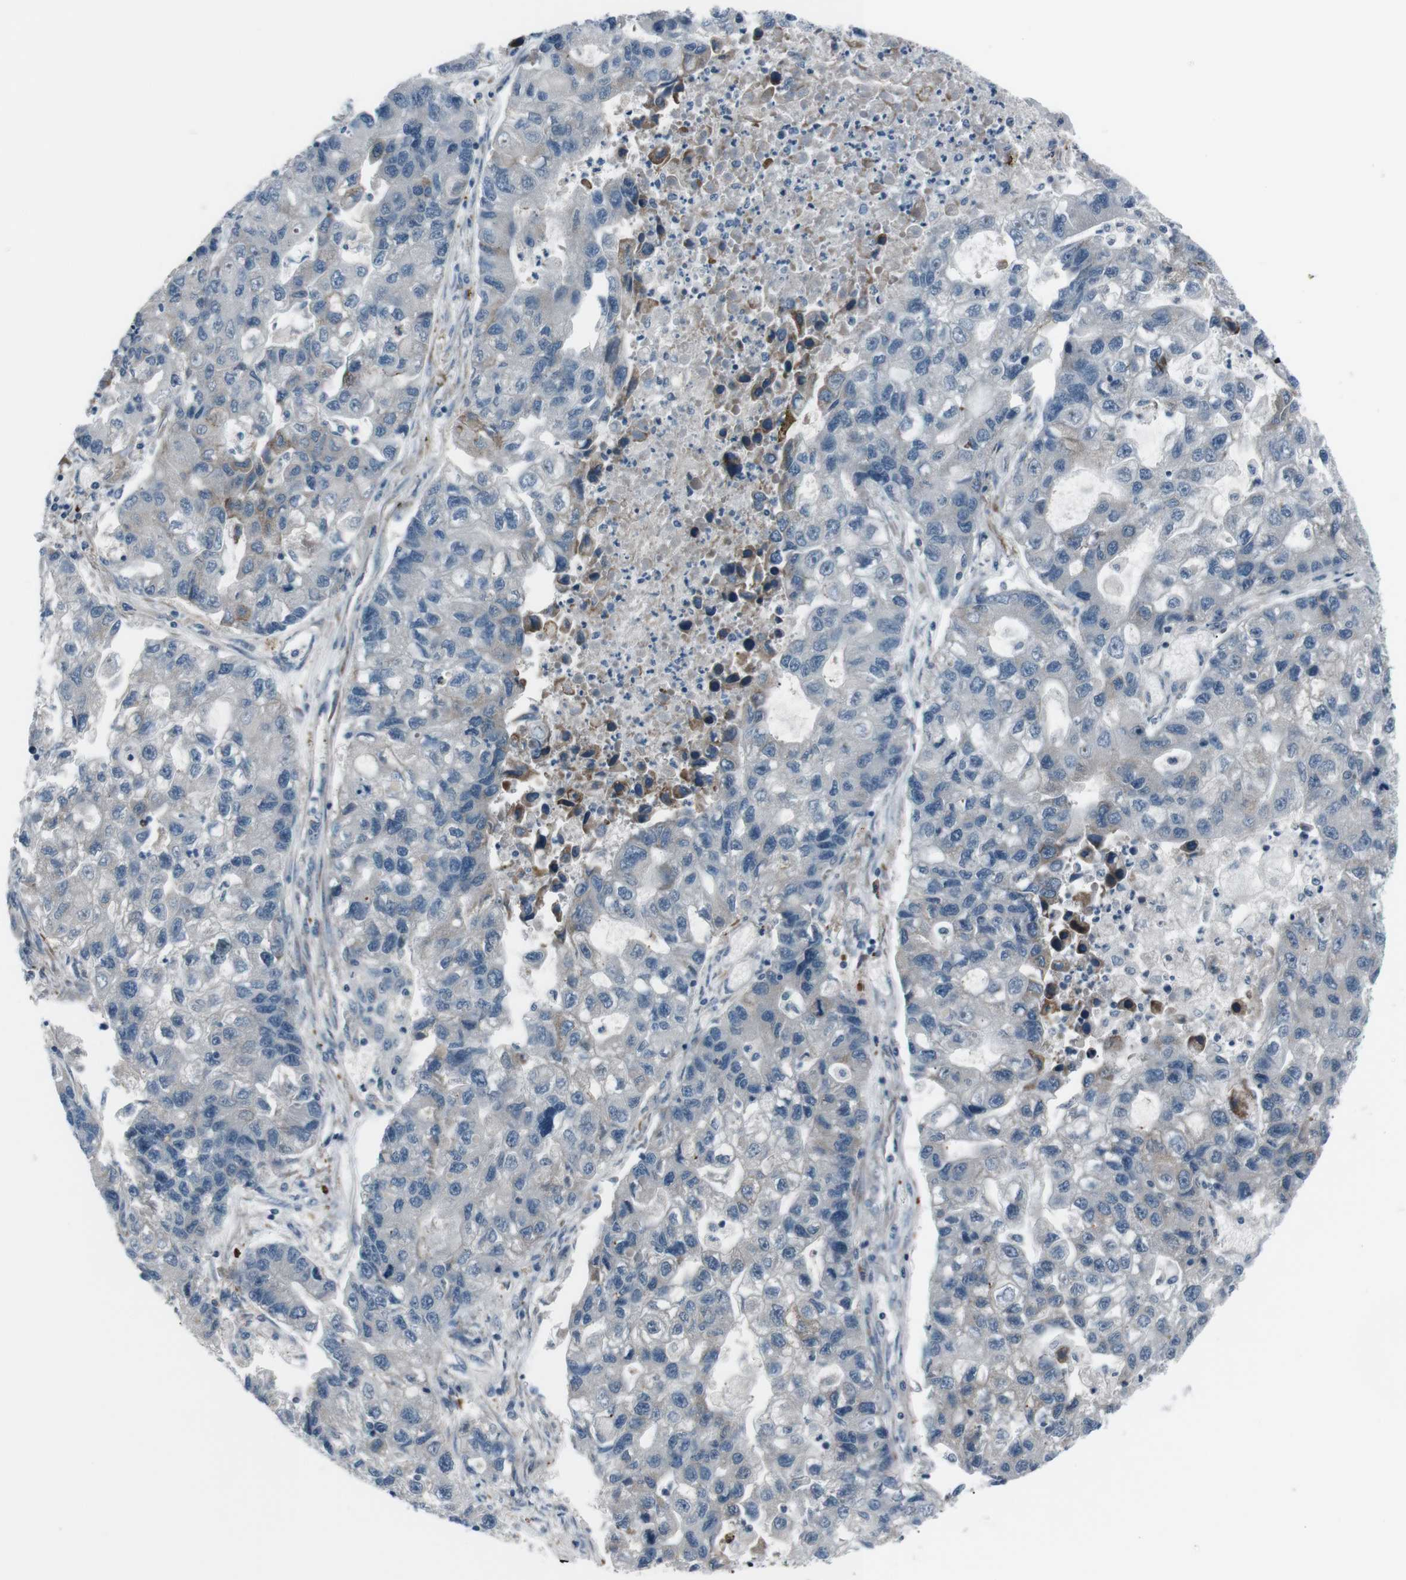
{"staining": {"intensity": "moderate", "quantity": "<25%", "location": "cytoplasmic/membranous"}, "tissue": "lung cancer", "cell_type": "Tumor cells", "image_type": "cancer", "snomed": [{"axis": "morphology", "description": "Adenocarcinoma, NOS"}, {"axis": "topography", "description": "Lung"}], "caption": "Protein staining of lung adenocarcinoma tissue shows moderate cytoplasmic/membranous positivity in approximately <25% of tumor cells.", "gene": "PDLIM5", "patient": {"sex": "female", "age": 51}}